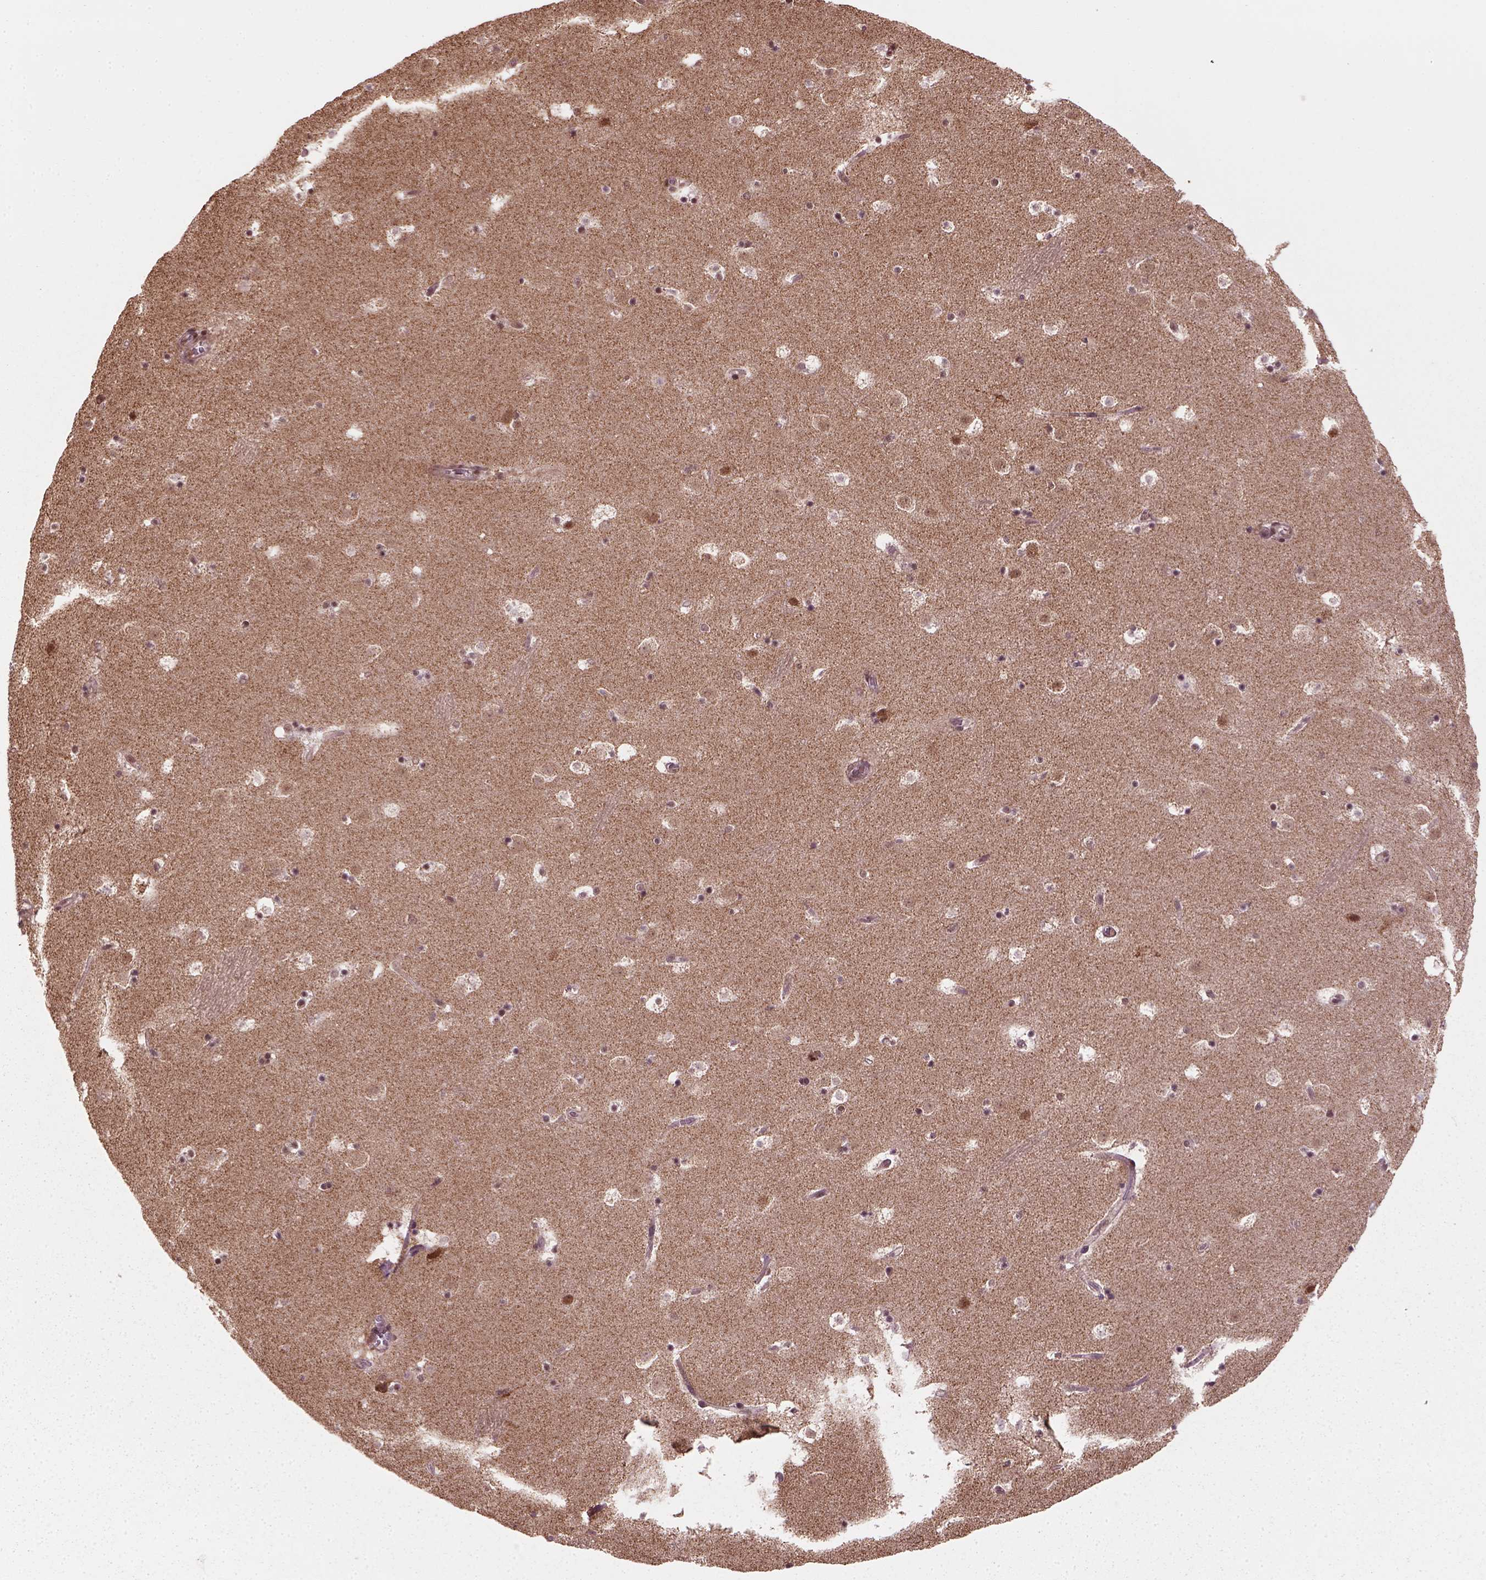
{"staining": {"intensity": "moderate", "quantity": "<25%", "location": "nuclear"}, "tissue": "caudate", "cell_type": "Glial cells", "image_type": "normal", "snomed": [{"axis": "morphology", "description": "Normal tissue, NOS"}, {"axis": "topography", "description": "Lateral ventricle wall"}], "caption": "Immunohistochemistry image of normal caudate: human caudate stained using immunohistochemistry (IHC) demonstrates low levels of moderate protein expression localized specifically in the nuclear of glial cells, appearing as a nuclear brown color.", "gene": "NUDT9", "patient": {"sex": "male", "age": 37}}